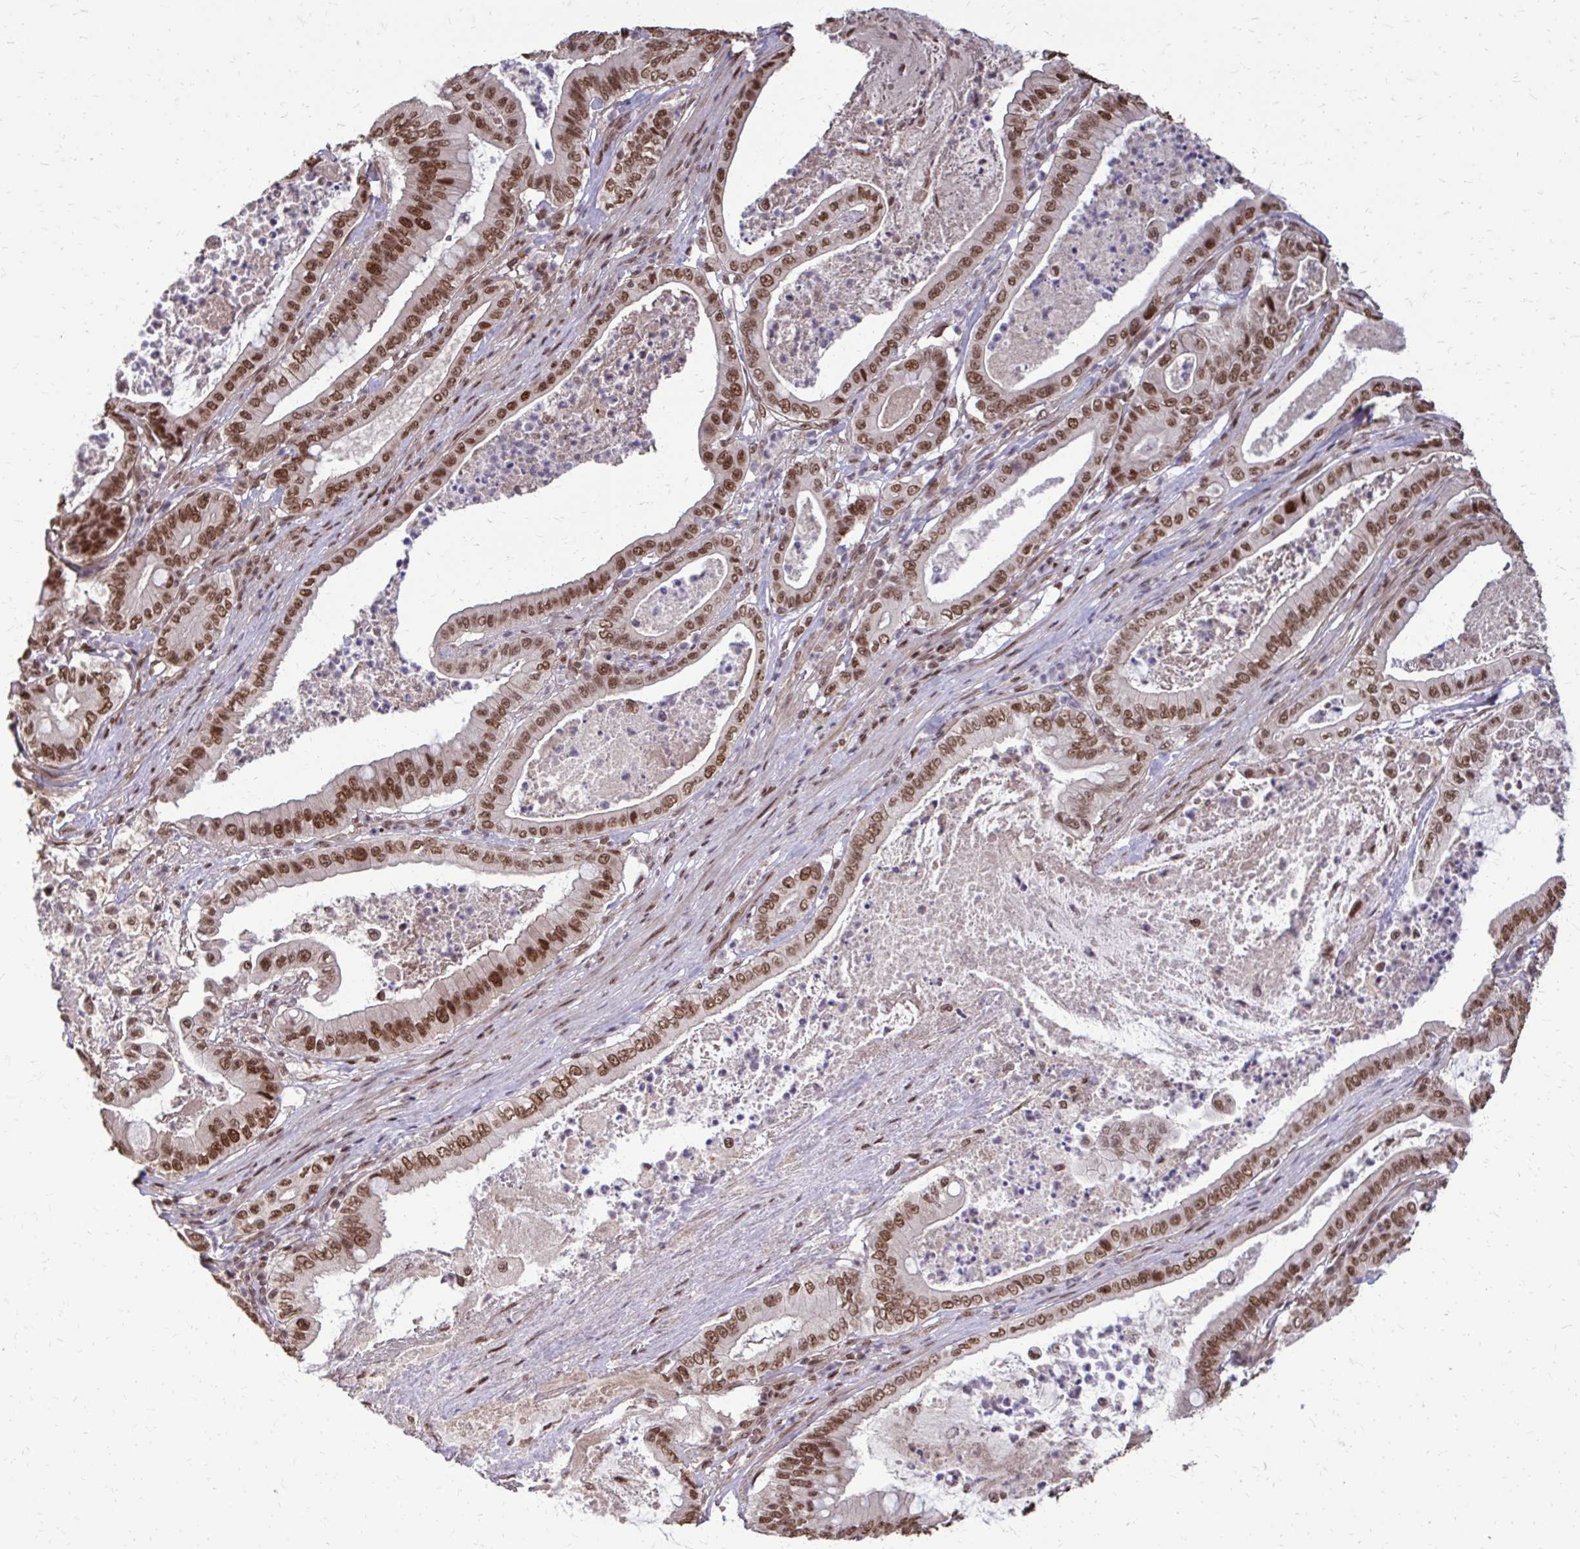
{"staining": {"intensity": "moderate", "quantity": ">75%", "location": "nuclear"}, "tissue": "pancreatic cancer", "cell_type": "Tumor cells", "image_type": "cancer", "snomed": [{"axis": "morphology", "description": "Adenocarcinoma, NOS"}, {"axis": "topography", "description": "Pancreas"}], "caption": "Adenocarcinoma (pancreatic) stained with a brown dye exhibits moderate nuclear positive expression in approximately >75% of tumor cells.", "gene": "SS18", "patient": {"sex": "male", "age": 71}}